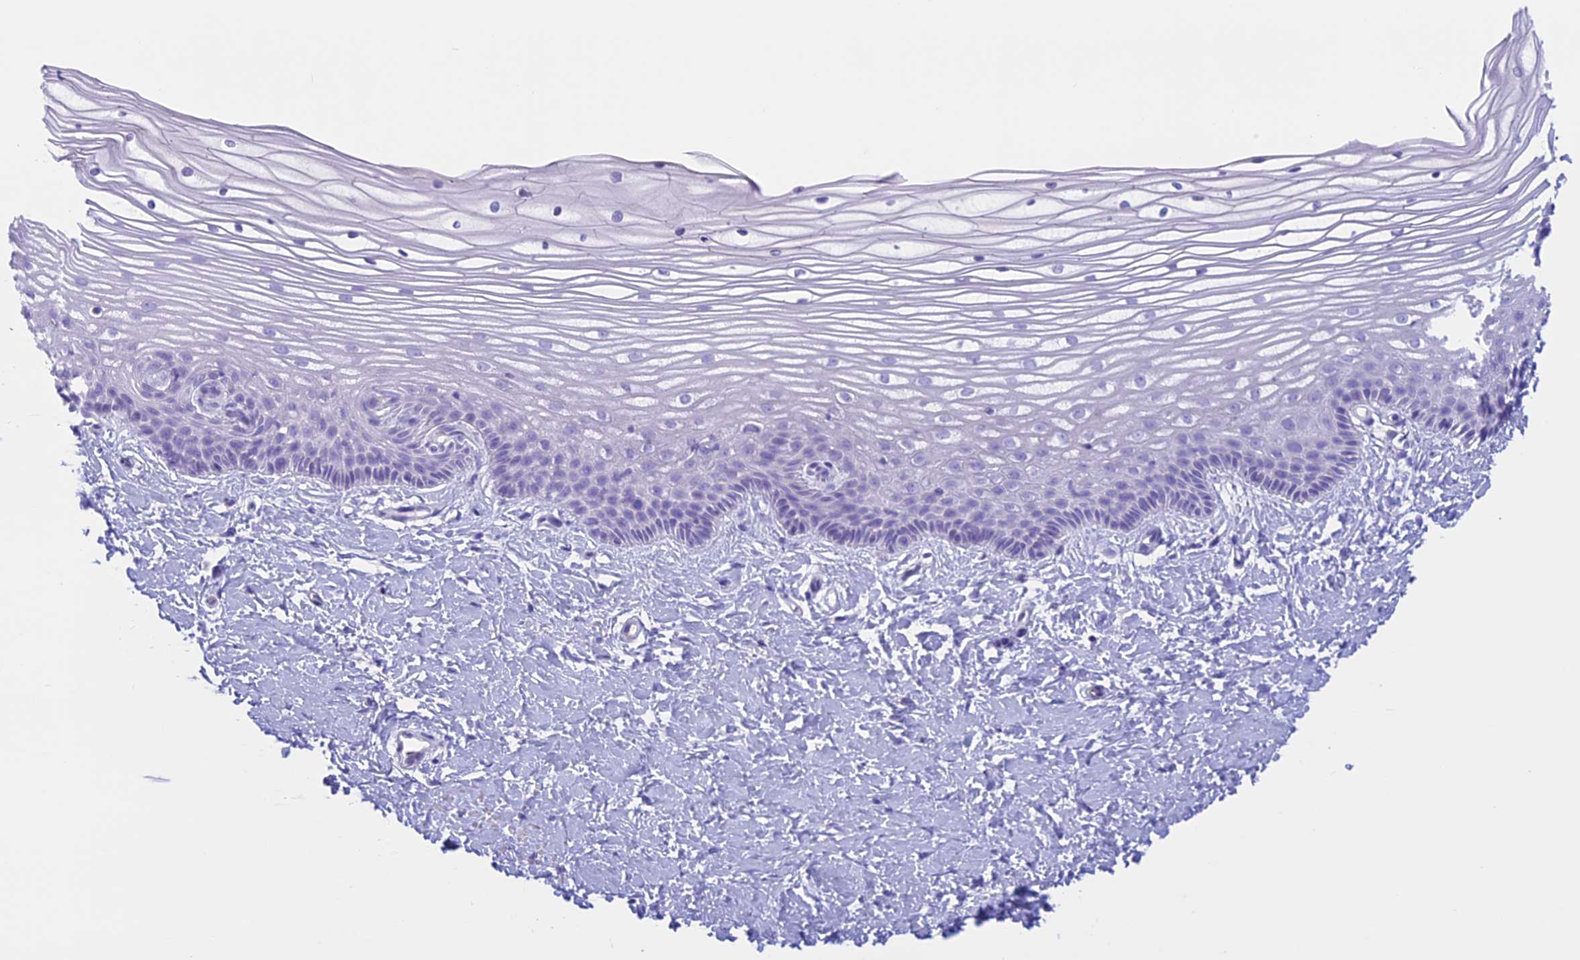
{"staining": {"intensity": "negative", "quantity": "none", "location": "none"}, "tissue": "vagina", "cell_type": "Squamous epithelial cells", "image_type": "normal", "snomed": [{"axis": "morphology", "description": "Normal tissue, NOS"}, {"axis": "topography", "description": "Vagina"}, {"axis": "topography", "description": "Cervix"}], "caption": "DAB (3,3'-diaminobenzidine) immunohistochemical staining of benign vagina reveals no significant expression in squamous epithelial cells.", "gene": "RP1", "patient": {"sex": "female", "age": 40}}